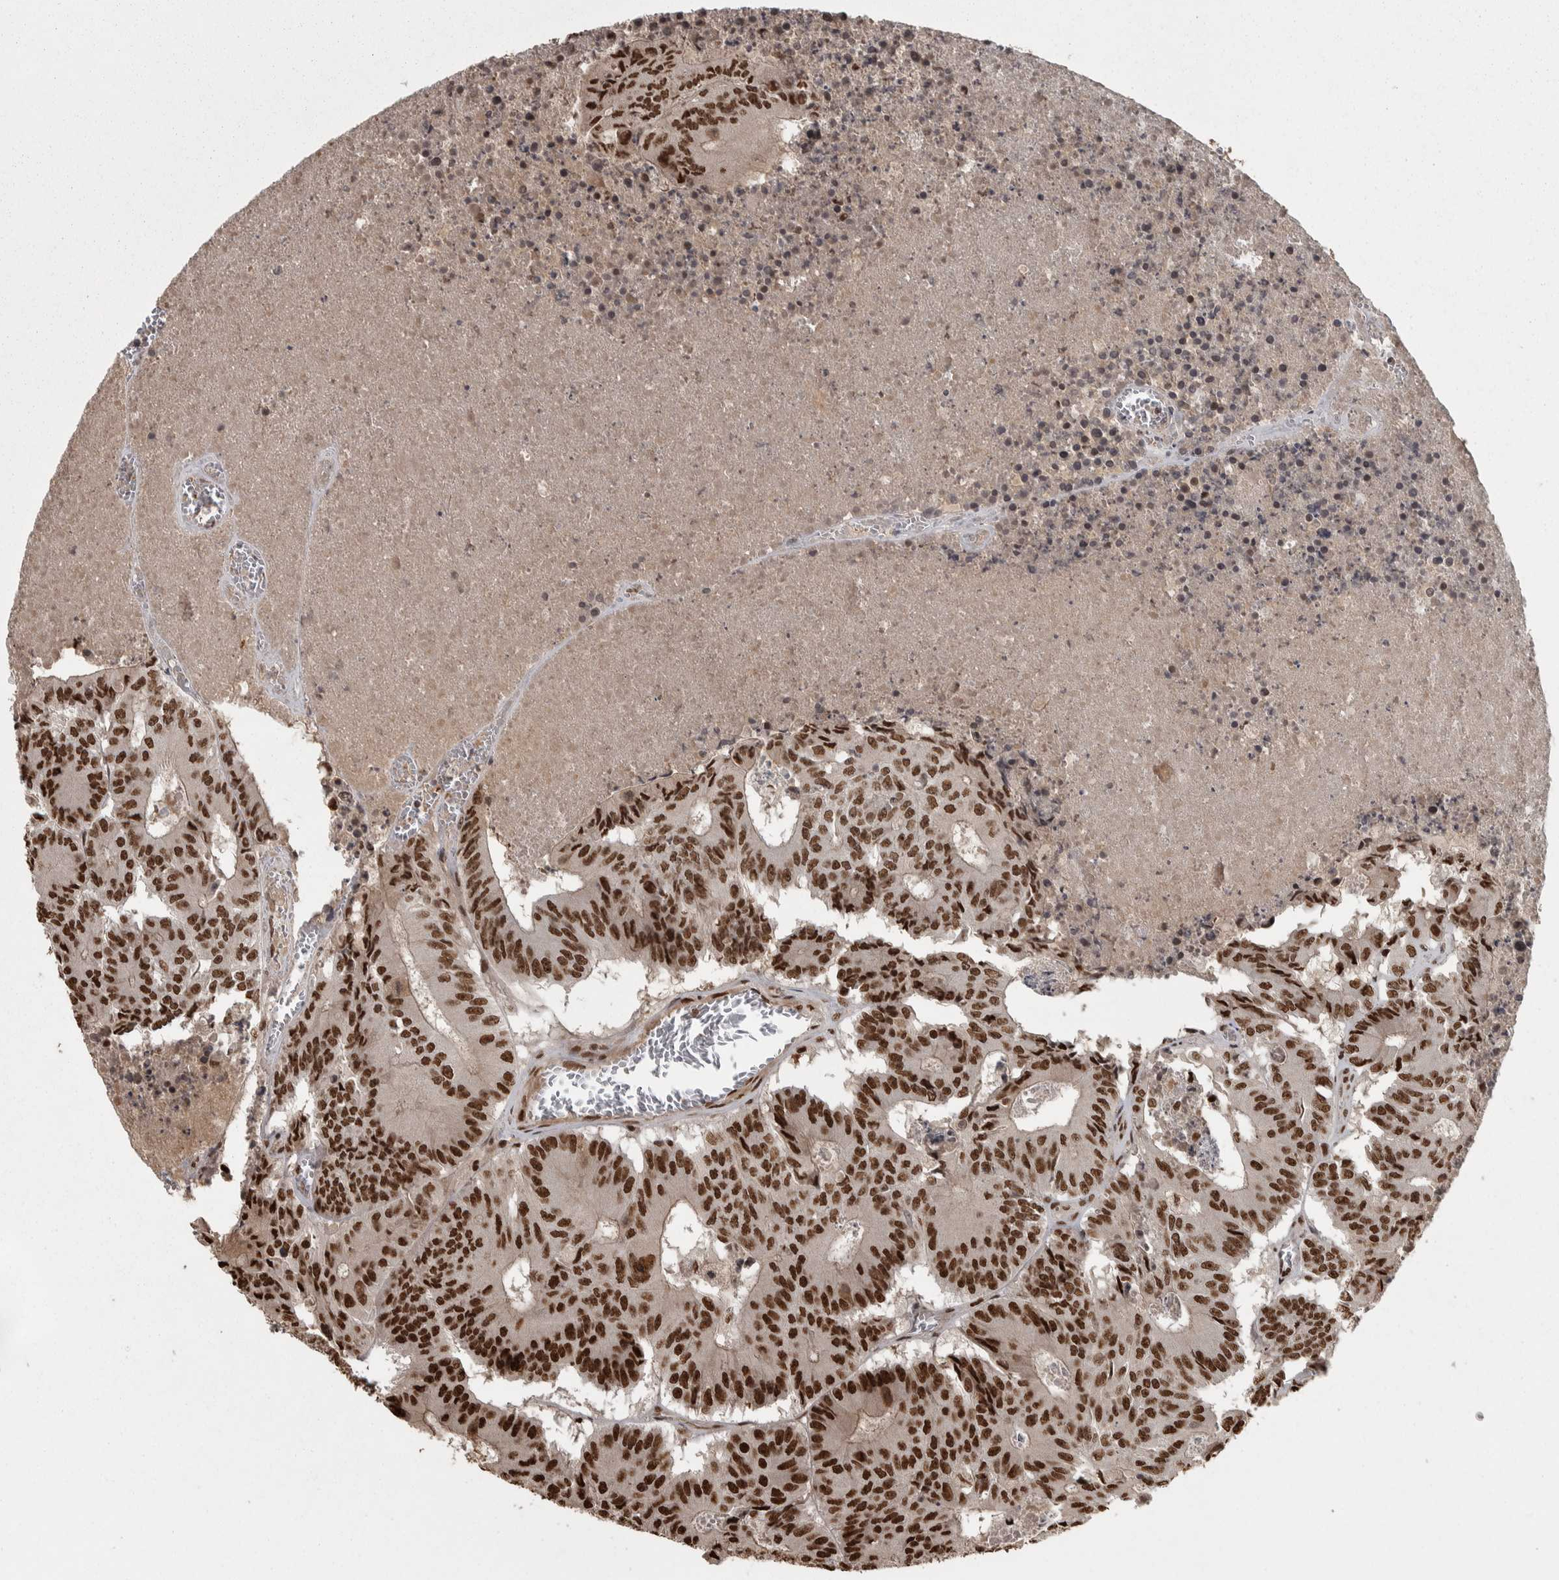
{"staining": {"intensity": "strong", "quantity": ">75%", "location": "nuclear"}, "tissue": "colorectal cancer", "cell_type": "Tumor cells", "image_type": "cancer", "snomed": [{"axis": "morphology", "description": "Adenocarcinoma, NOS"}, {"axis": "topography", "description": "Colon"}], "caption": "Human adenocarcinoma (colorectal) stained with a brown dye reveals strong nuclear positive staining in approximately >75% of tumor cells.", "gene": "ZFHX4", "patient": {"sex": "male", "age": 87}}